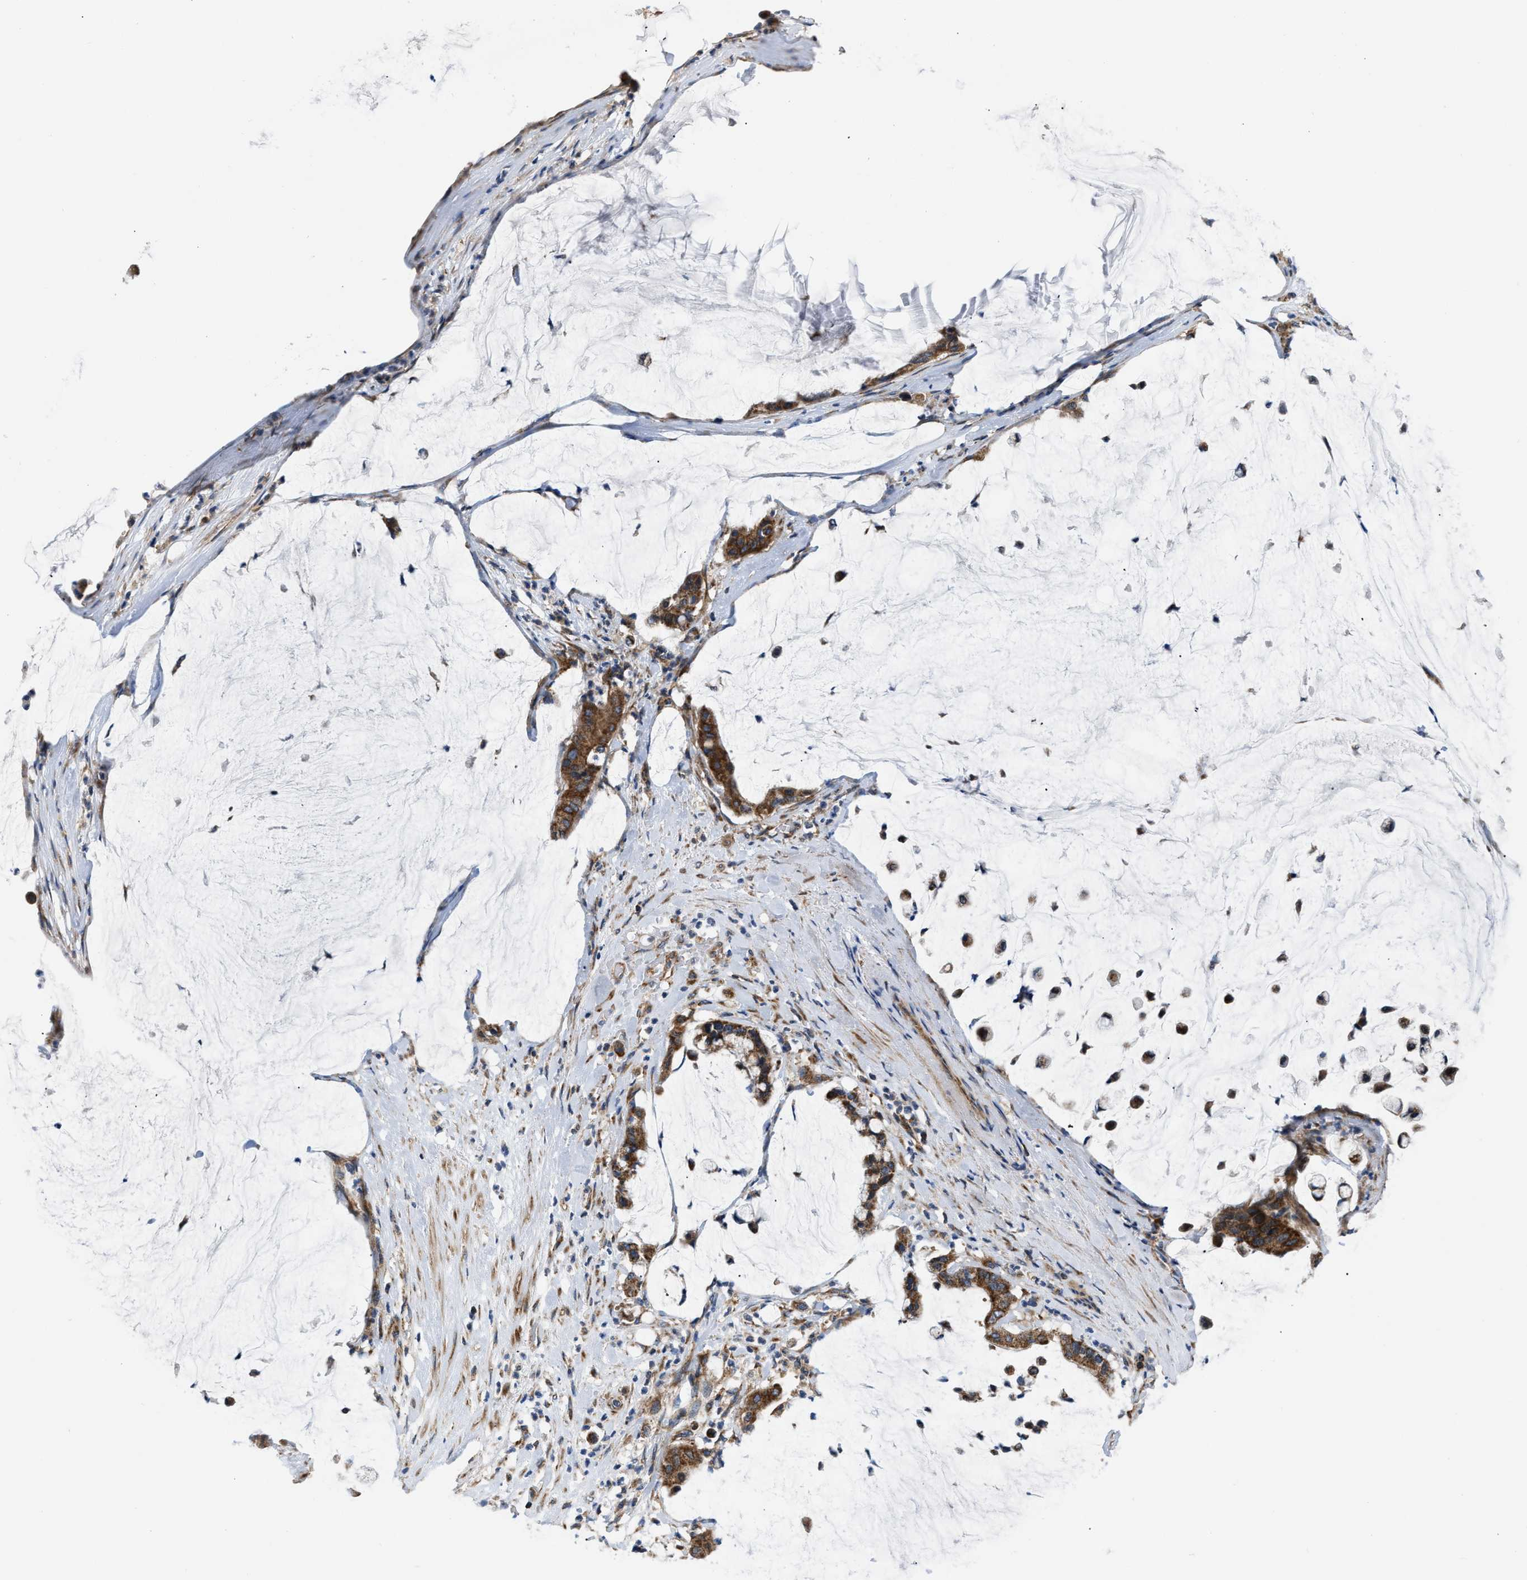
{"staining": {"intensity": "strong", "quantity": ">75%", "location": "cytoplasmic/membranous"}, "tissue": "pancreatic cancer", "cell_type": "Tumor cells", "image_type": "cancer", "snomed": [{"axis": "morphology", "description": "Adenocarcinoma, NOS"}, {"axis": "topography", "description": "Pancreas"}], "caption": "Immunohistochemistry (IHC) (DAB (3,3'-diaminobenzidine)) staining of pancreatic cancer (adenocarcinoma) shows strong cytoplasmic/membranous protein expression in approximately >75% of tumor cells.", "gene": "OPTN", "patient": {"sex": "male", "age": 41}}